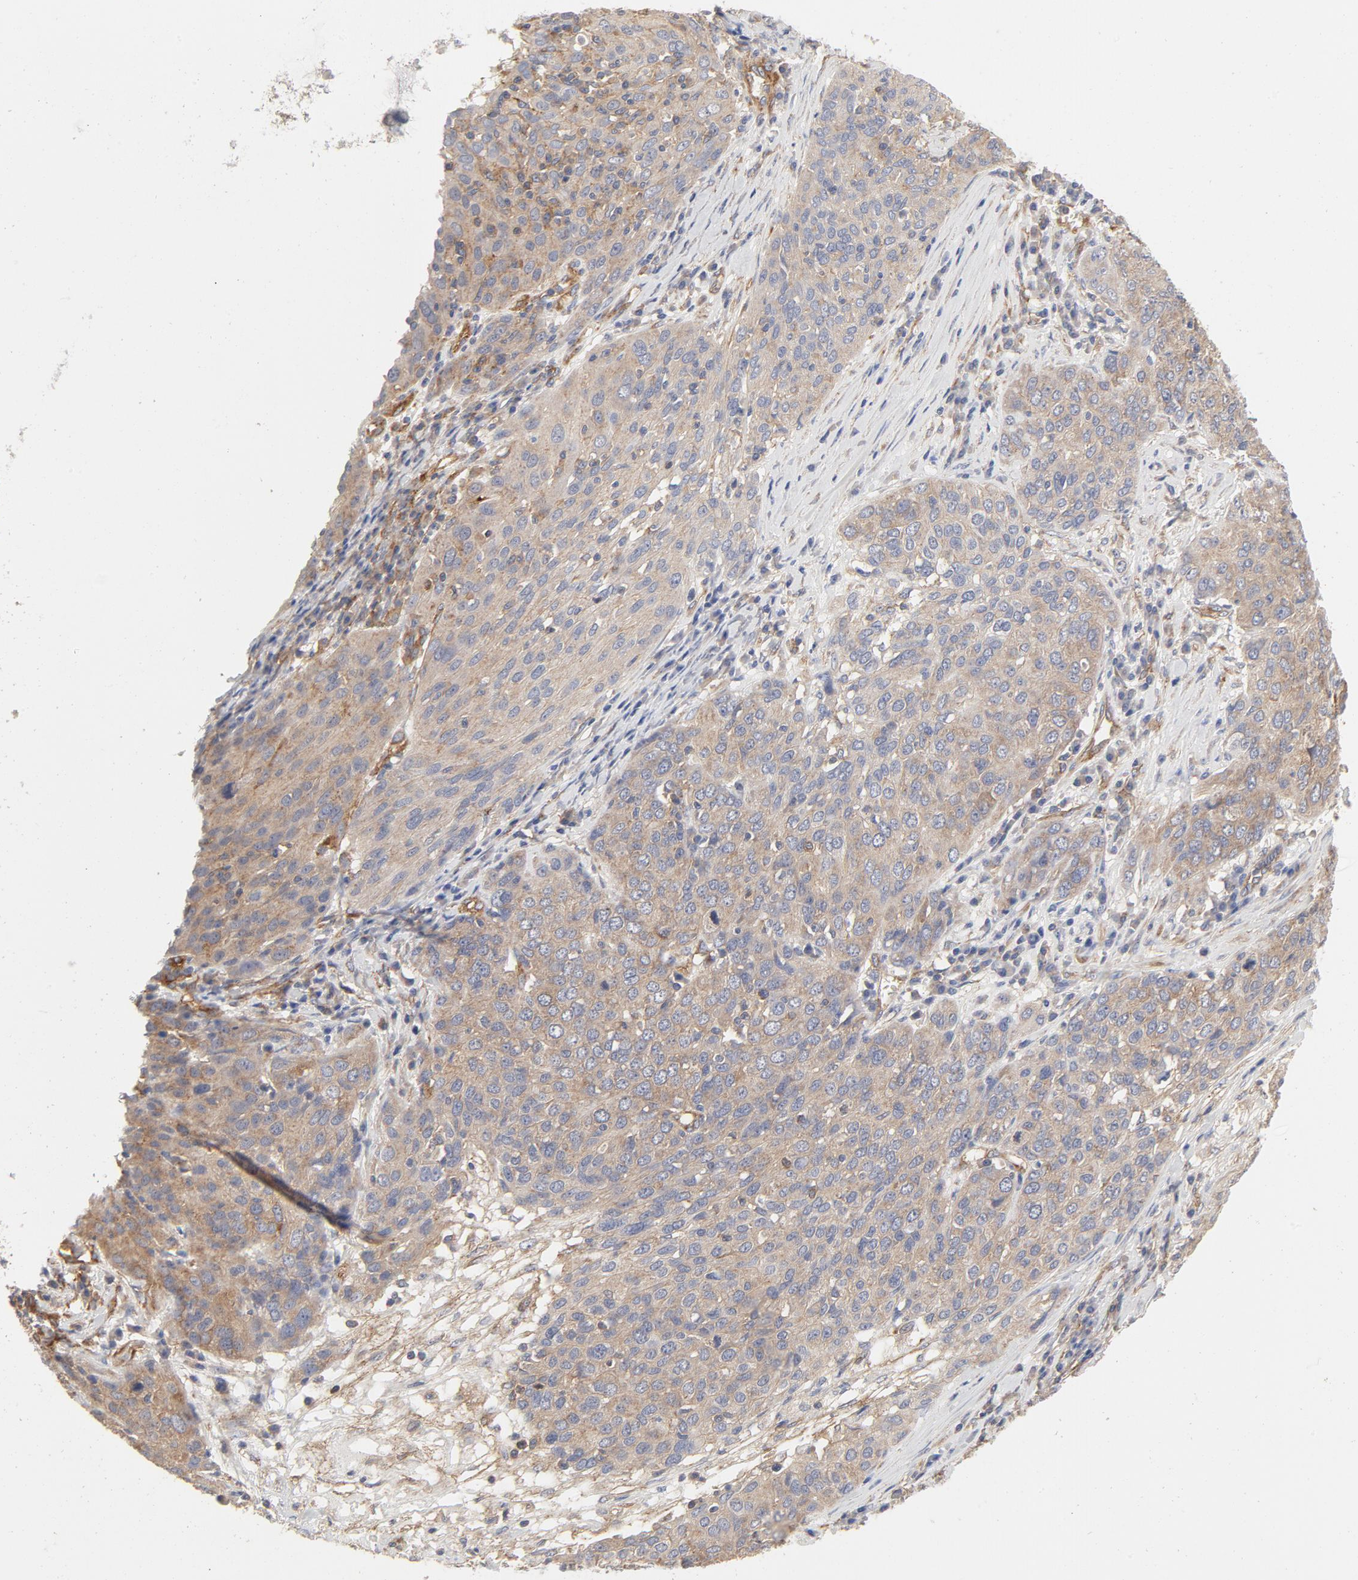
{"staining": {"intensity": "moderate", "quantity": ">75%", "location": "cytoplasmic/membranous"}, "tissue": "ovarian cancer", "cell_type": "Tumor cells", "image_type": "cancer", "snomed": [{"axis": "morphology", "description": "Carcinoma, endometroid"}, {"axis": "topography", "description": "Ovary"}], "caption": "Ovarian cancer stained with immunohistochemistry (IHC) shows moderate cytoplasmic/membranous expression in about >75% of tumor cells.", "gene": "AP2A1", "patient": {"sex": "female", "age": 50}}